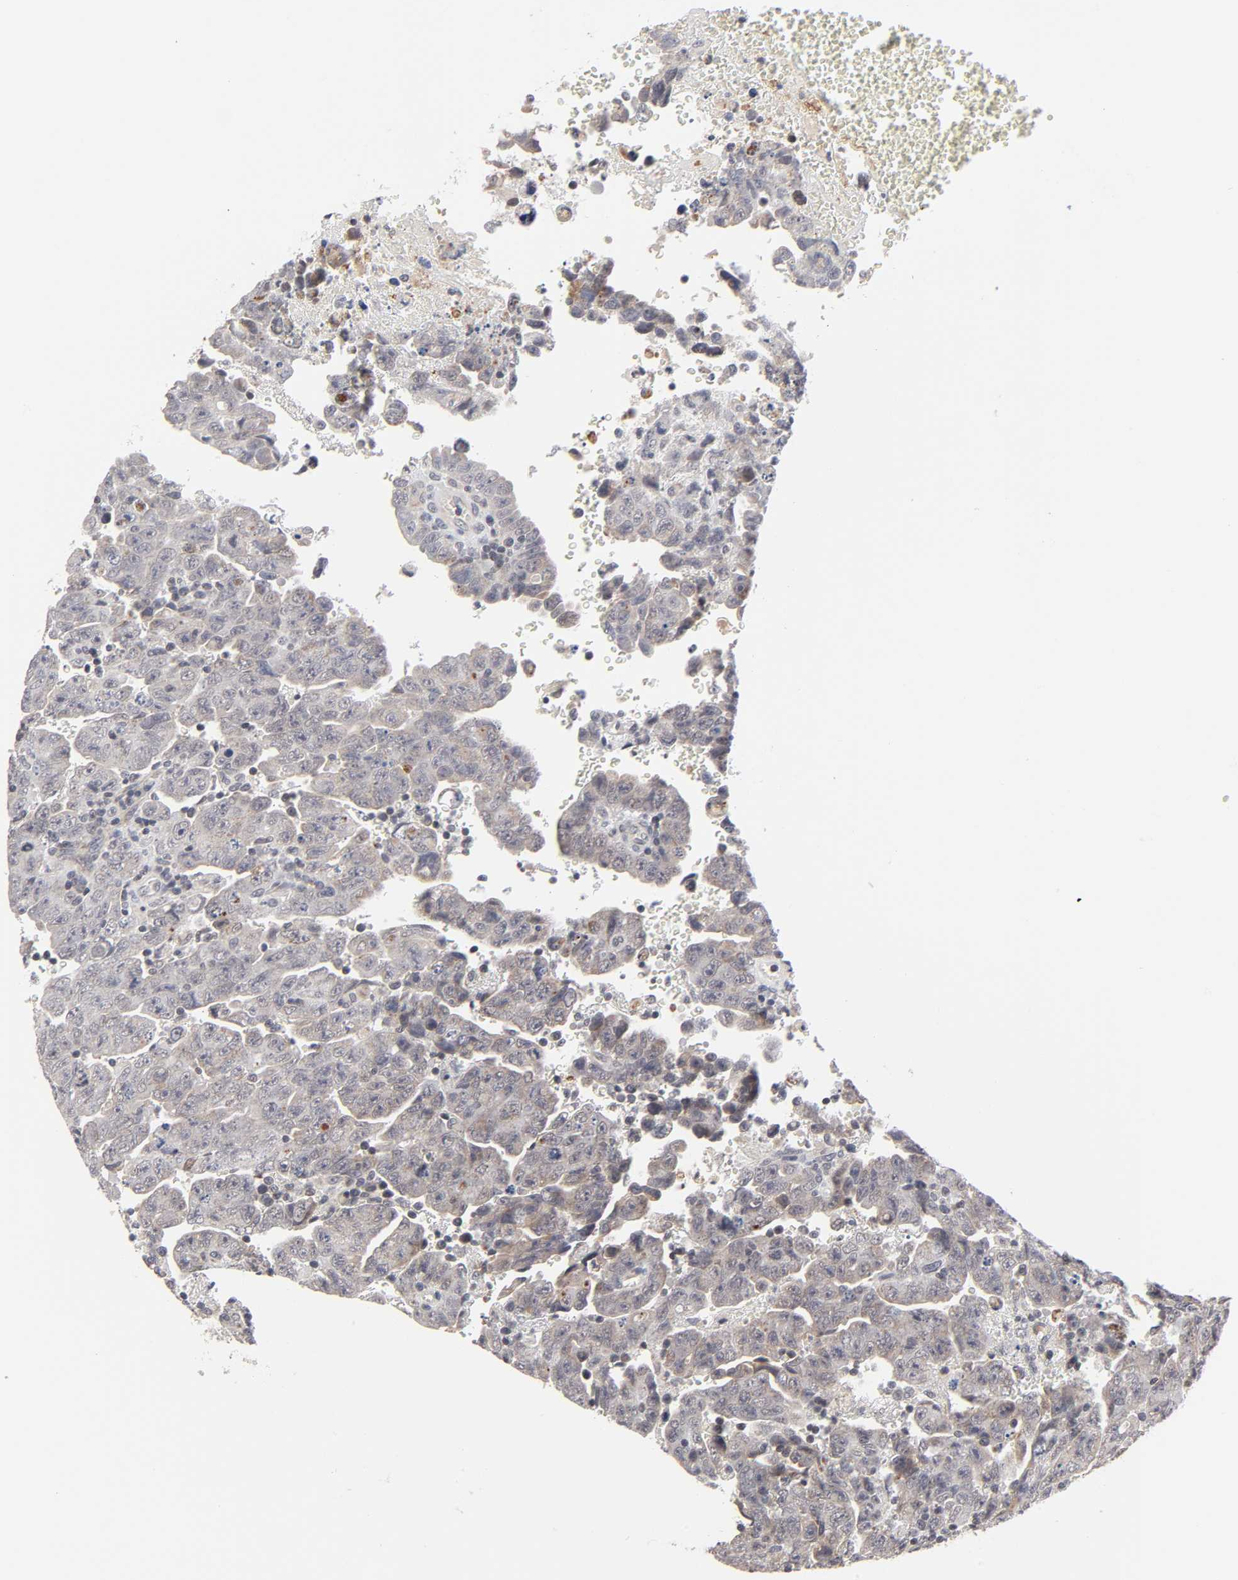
{"staining": {"intensity": "moderate", "quantity": "25%-75%", "location": "cytoplasmic/membranous"}, "tissue": "testis cancer", "cell_type": "Tumor cells", "image_type": "cancer", "snomed": [{"axis": "morphology", "description": "Carcinoma, Embryonal, NOS"}, {"axis": "topography", "description": "Testis"}], "caption": "About 25%-75% of tumor cells in human testis cancer (embryonal carcinoma) display moderate cytoplasmic/membranous protein staining as visualized by brown immunohistochemical staining.", "gene": "AUH", "patient": {"sex": "male", "age": 28}}